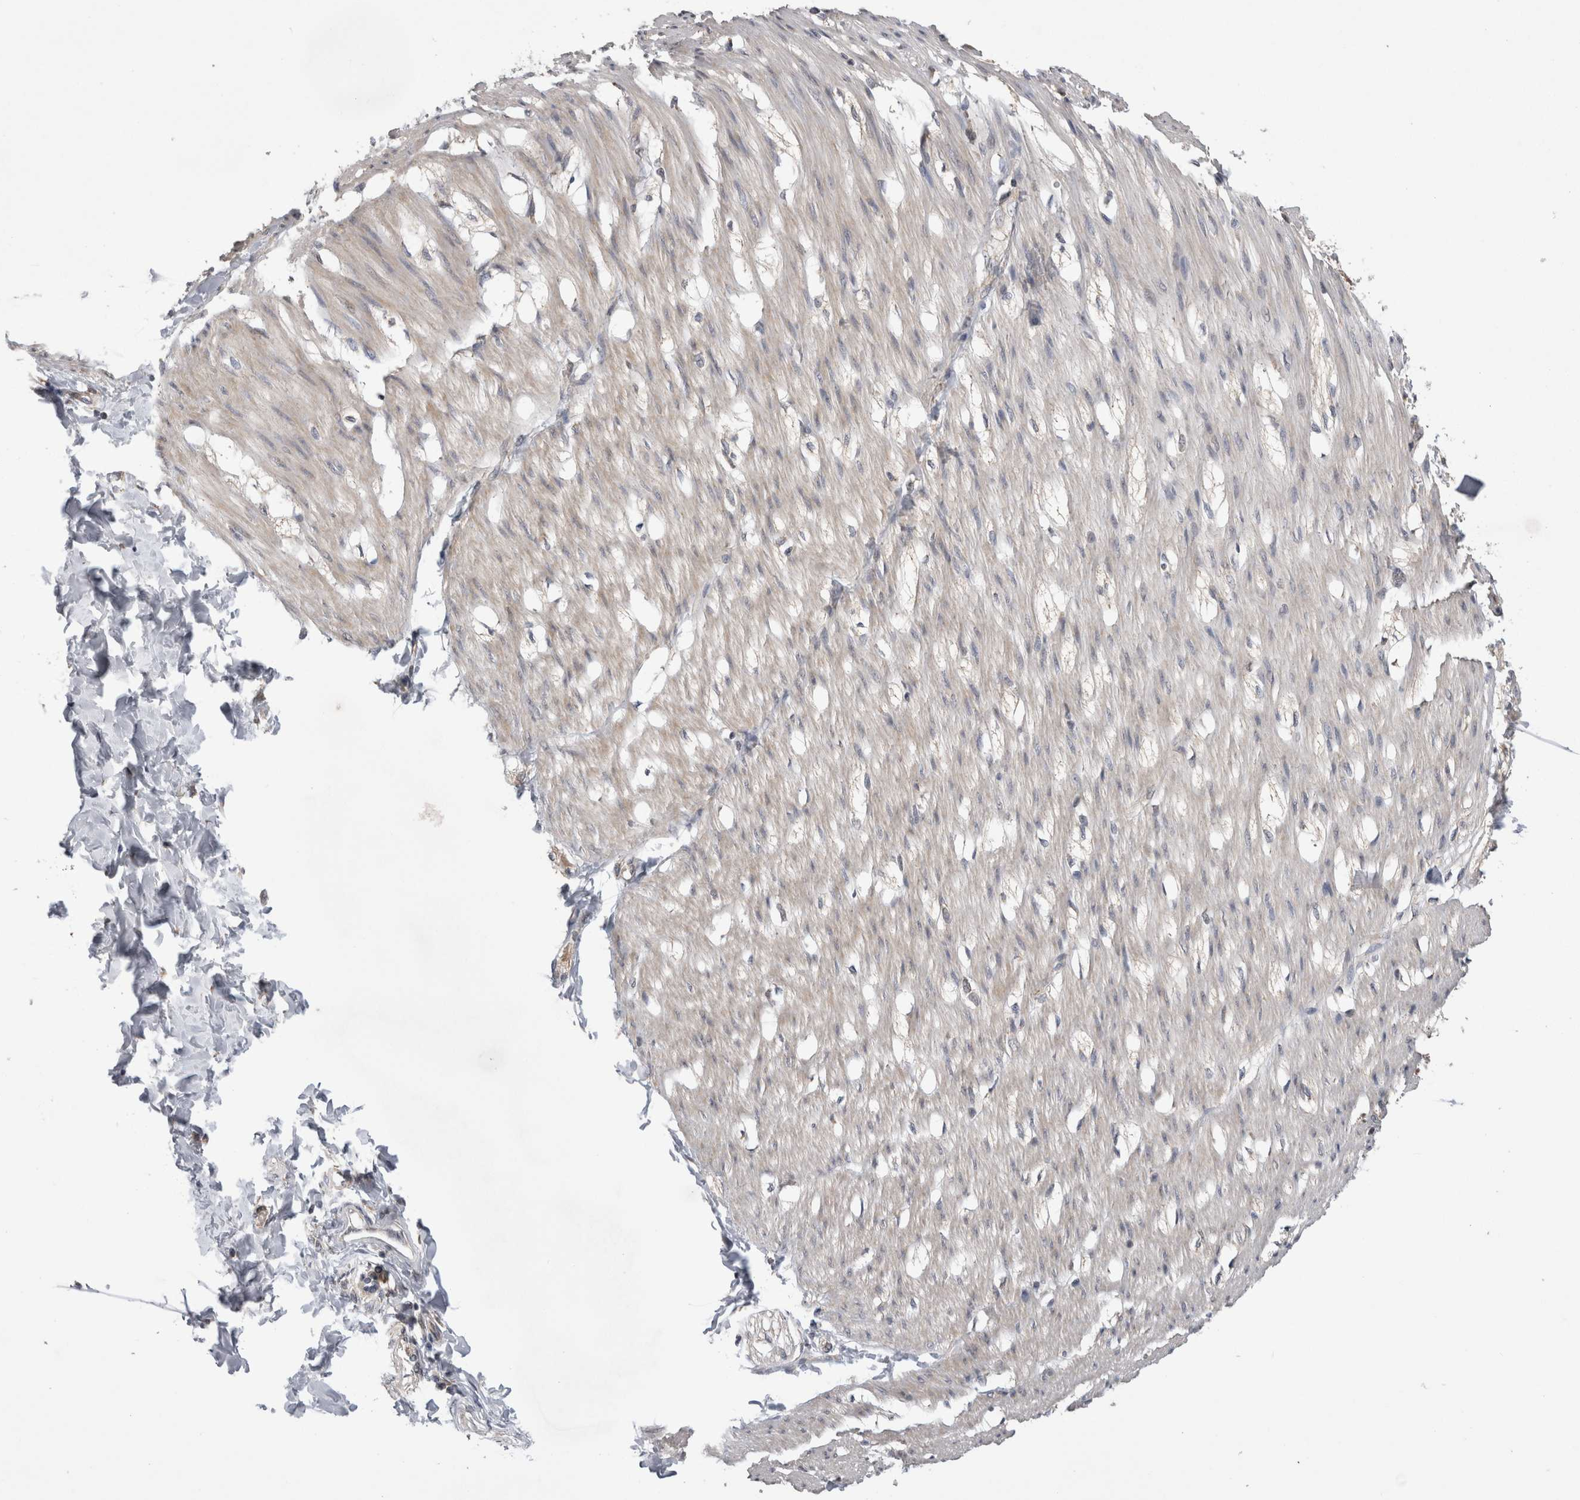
{"staining": {"intensity": "weak", "quantity": "25%-75%", "location": "cytoplasmic/membranous"}, "tissue": "smooth muscle", "cell_type": "Smooth muscle cells", "image_type": "normal", "snomed": [{"axis": "morphology", "description": "Normal tissue, NOS"}, {"axis": "morphology", "description": "Adenocarcinoma, NOS"}, {"axis": "topography", "description": "Smooth muscle"}, {"axis": "topography", "description": "Colon"}], "caption": "Brown immunohistochemical staining in normal human smooth muscle displays weak cytoplasmic/membranous positivity in approximately 25%-75% of smooth muscle cells.", "gene": "ARHGAP29", "patient": {"sex": "male", "age": 14}}